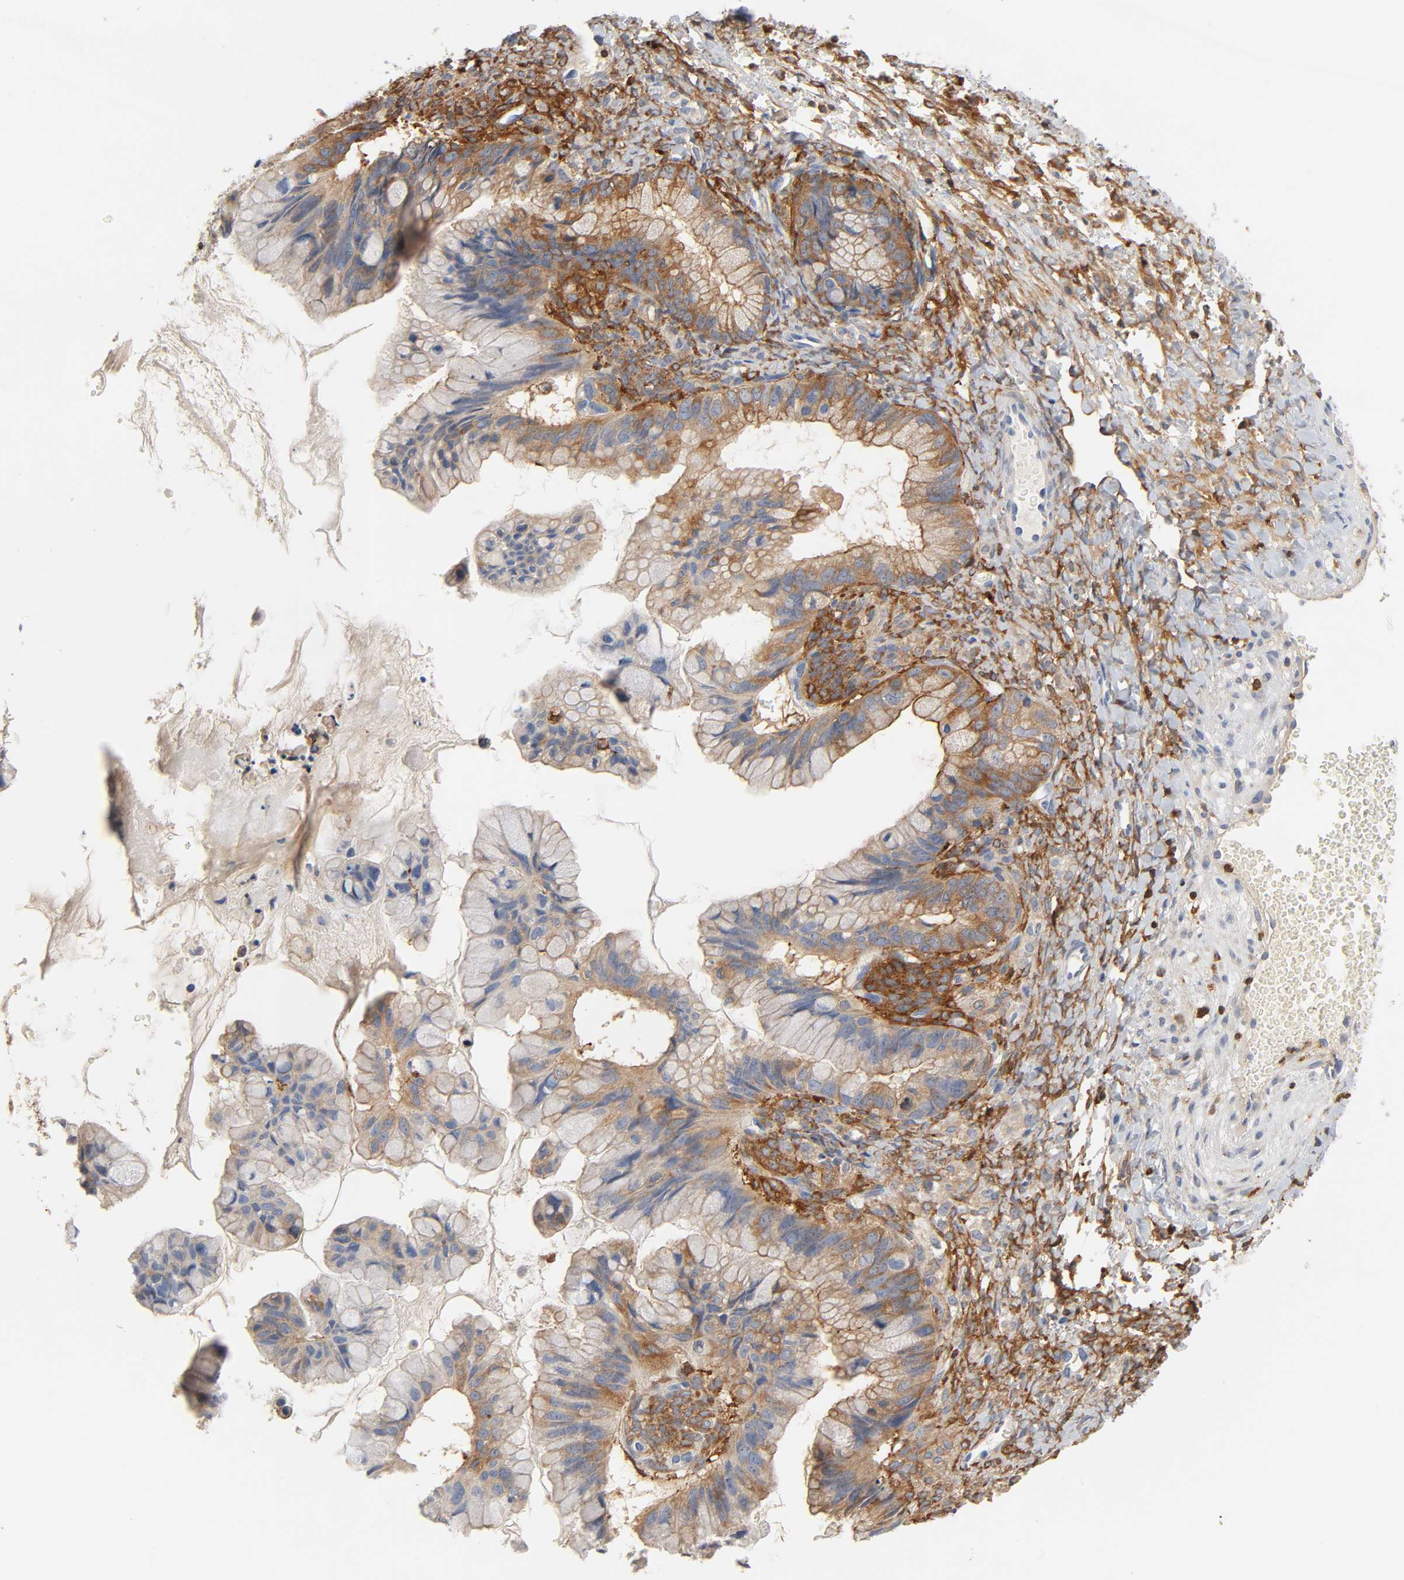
{"staining": {"intensity": "moderate", "quantity": ">75%", "location": "cytoplasmic/membranous"}, "tissue": "ovarian cancer", "cell_type": "Tumor cells", "image_type": "cancer", "snomed": [{"axis": "morphology", "description": "Cystadenocarcinoma, mucinous, NOS"}, {"axis": "topography", "description": "Ovary"}], "caption": "The histopathology image demonstrates staining of ovarian cancer (mucinous cystadenocarcinoma), revealing moderate cytoplasmic/membranous protein expression (brown color) within tumor cells.", "gene": "BIN1", "patient": {"sex": "female", "age": 36}}